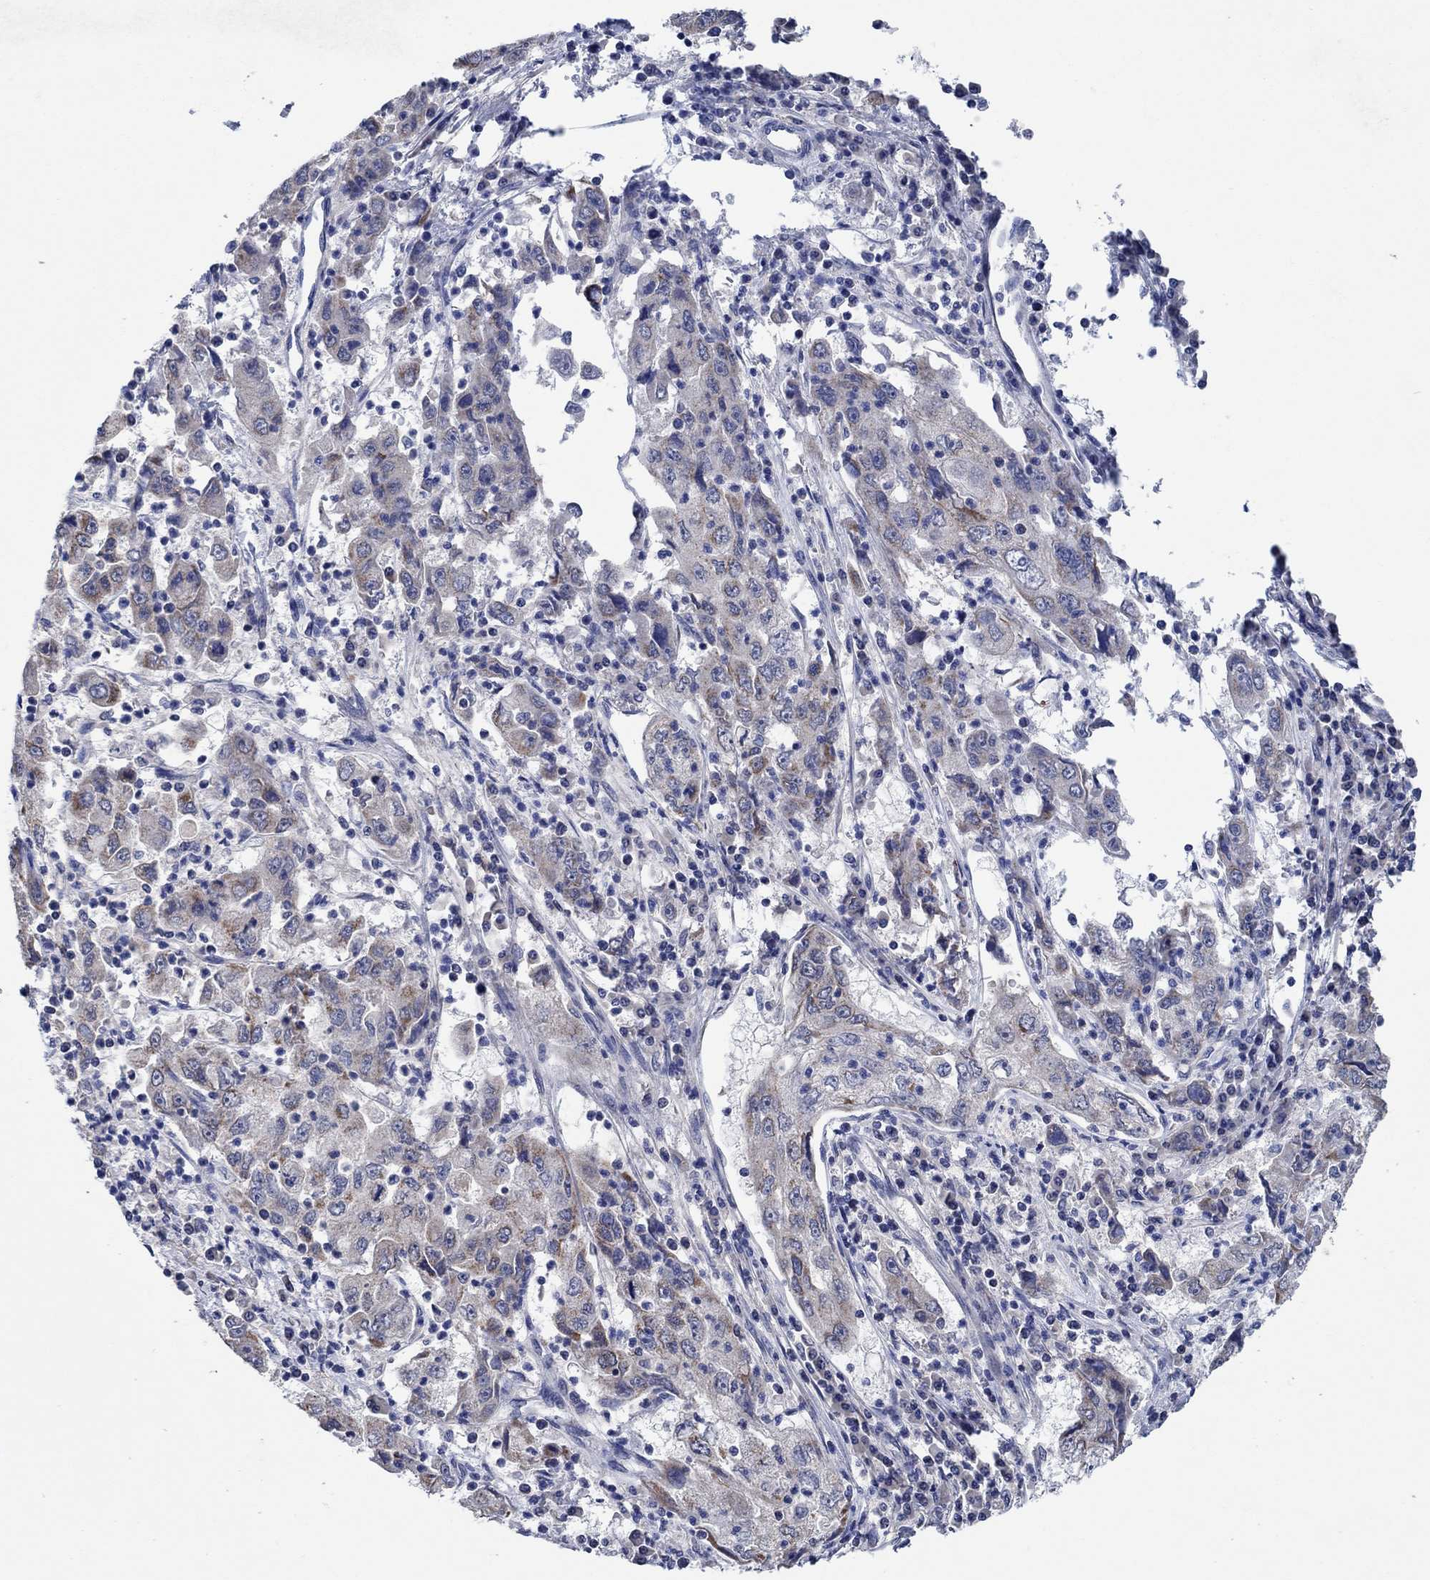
{"staining": {"intensity": "strong", "quantity": "<25%", "location": "cytoplasmic/membranous"}, "tissue": "cervical cancer", "cell_type": "Tumor cells", "image_type": "cancer", "snomed": [{"axis": "morphology", "description": "Squamous cell carcinoma, NOS"}, {"axis": "topography", "description": "Cervix"}], "caption": "A photomicrograph of squamous cell carcinoma (cervical) stained for a protein shows strong cytoplasmic/membranous brown staining in tumor cells. (Brightfield microscopy of DAB IHC at high magnification).", "gene": "PRRT3", "patient": {"sex": "female", "age": 36}}